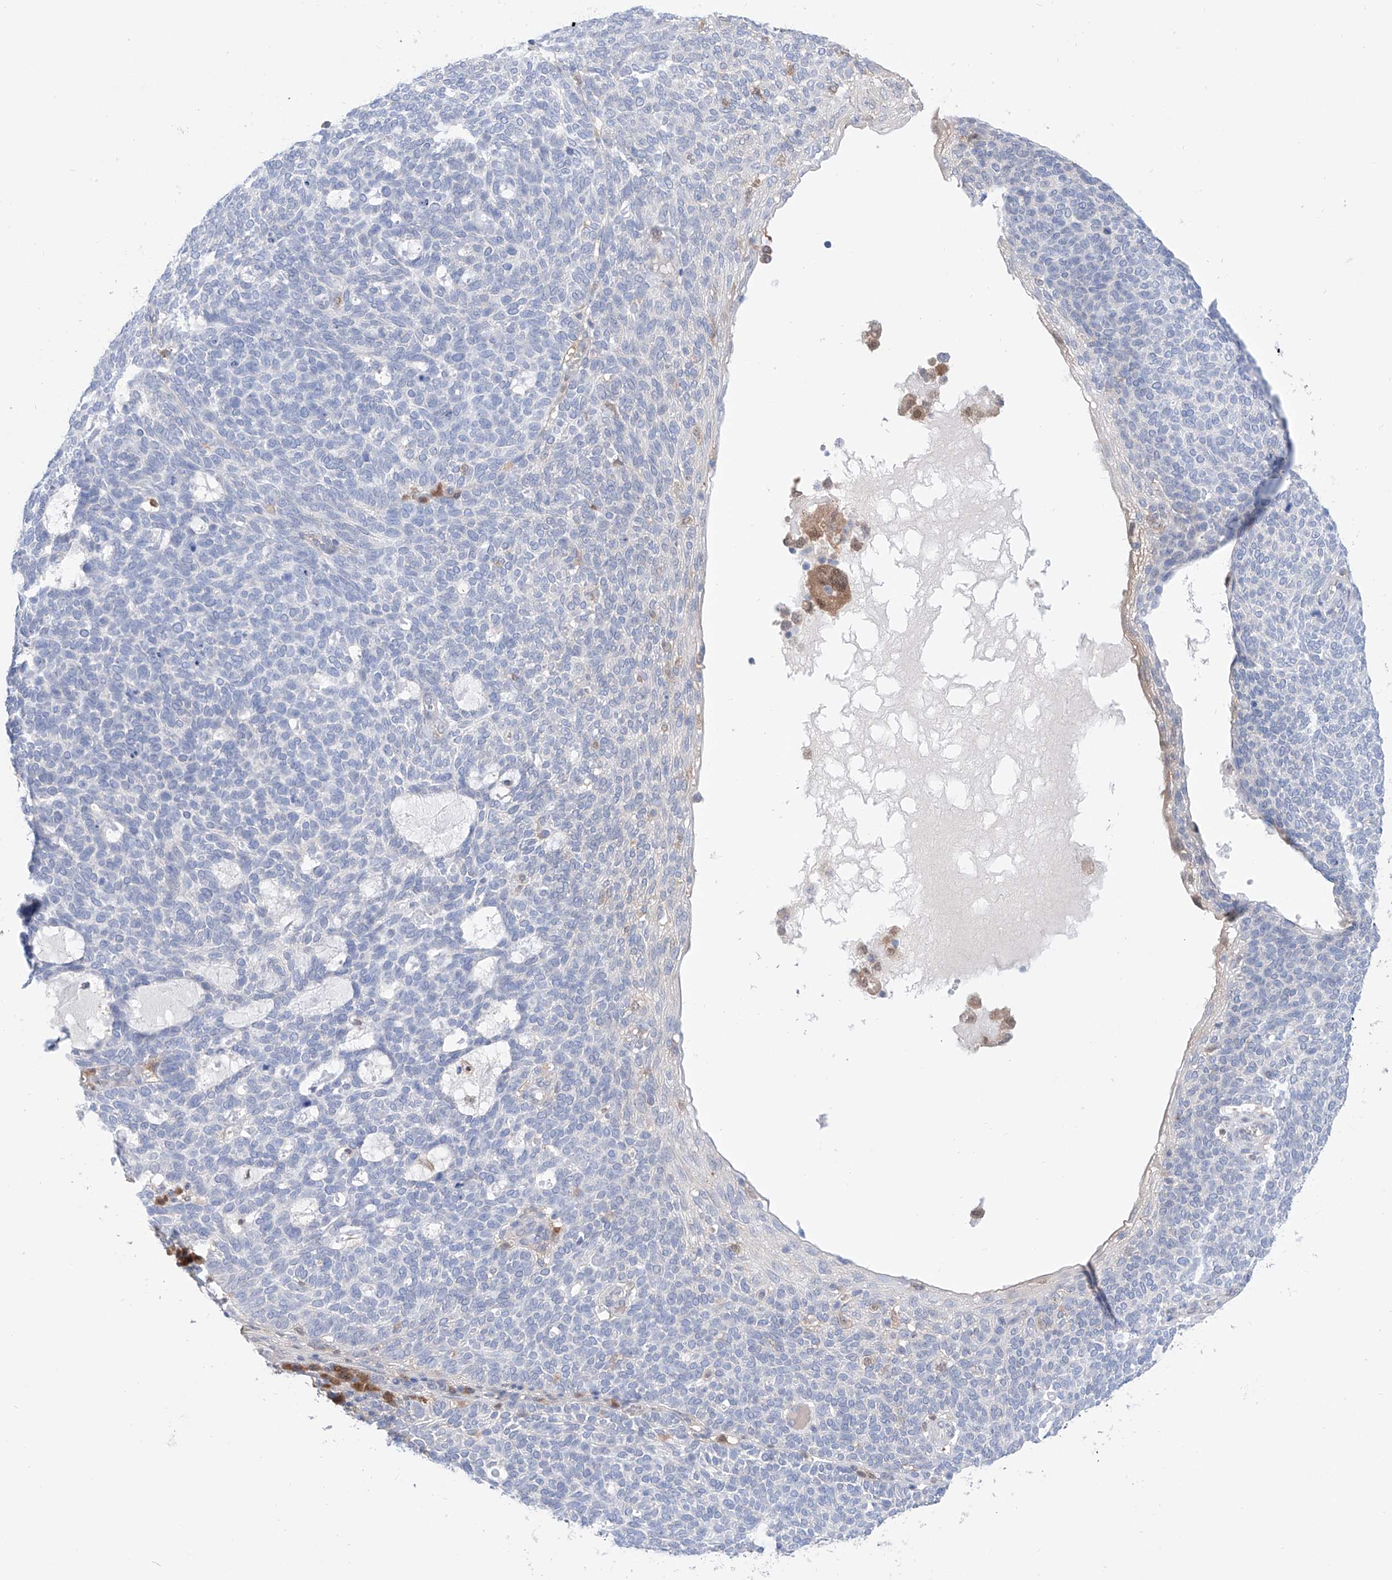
{"staining": {"intensity": "negative", "quantity": "none", "location": "none"}, "tissue": "skin cancer", "cell_type": "Tumor cells", "image_type": "cancer", "snomed": [{"axis": "morphology", "description": "Squamous cell carcinoma, NOS"}, {"axis": "topography", "description": "Skin"}], "caption": "Histopathology image shows no significant protein staining in tumor cells of skin cancer.", "gene": "PDXK", "patient": {"sex": "female", "age": 90}}